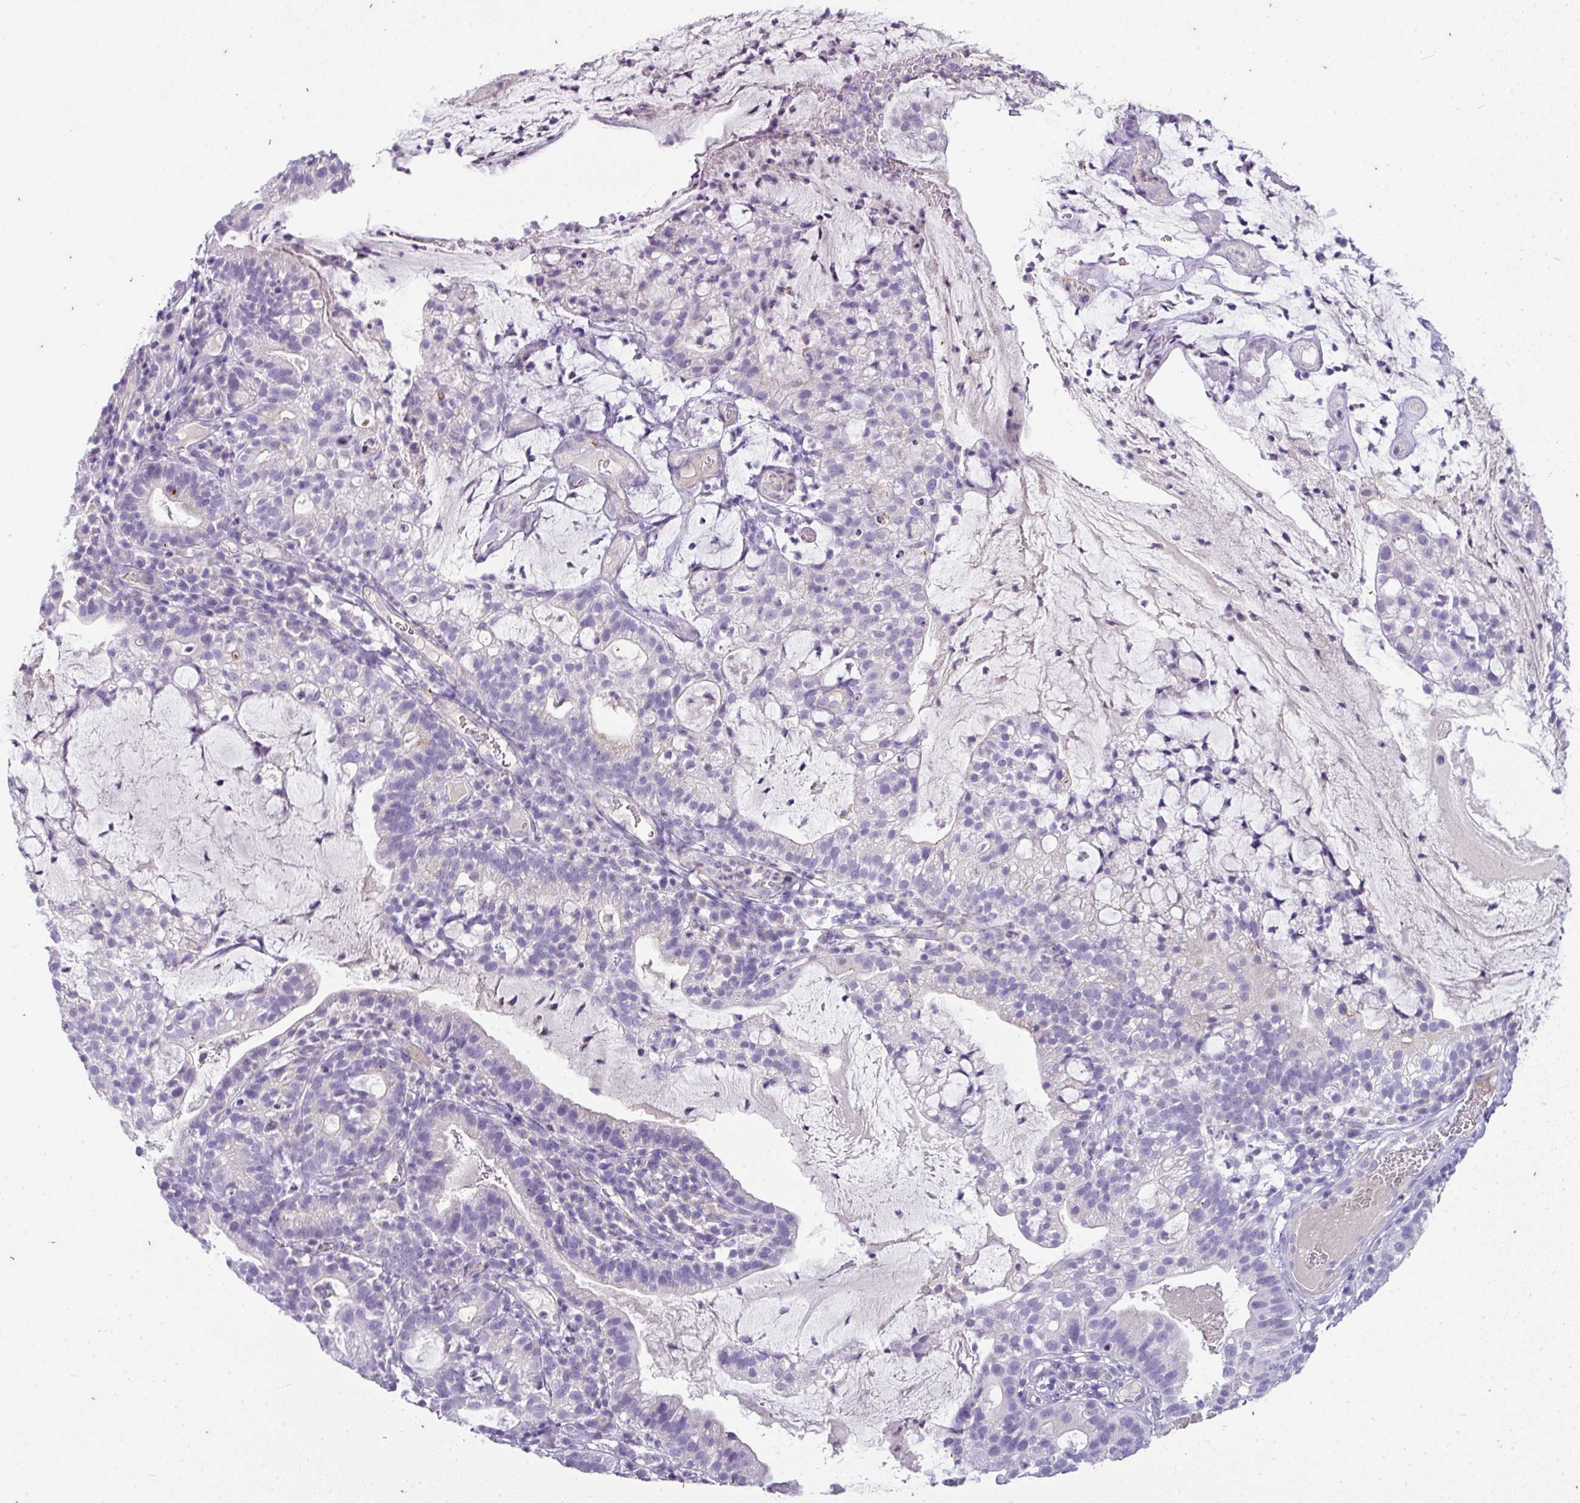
{"staining": {"intensity": "negative", "quantity": "none", "location": "none"}, "tissue": "cervical cancer", "cell_type": "Tumor cells", "image_type": "cancer", "snomed": [{"axis": "morphology", "description": "Adenocarcinoma, NOS"}, {"axis": "topography", "description": "Cervix"}], "caption": "Tumor cells are negative for brown protein staining in cervical cancer (adenocarcinoma).", "gene": "OR52N1", "patient": {"sex": "female", "age": 41}}